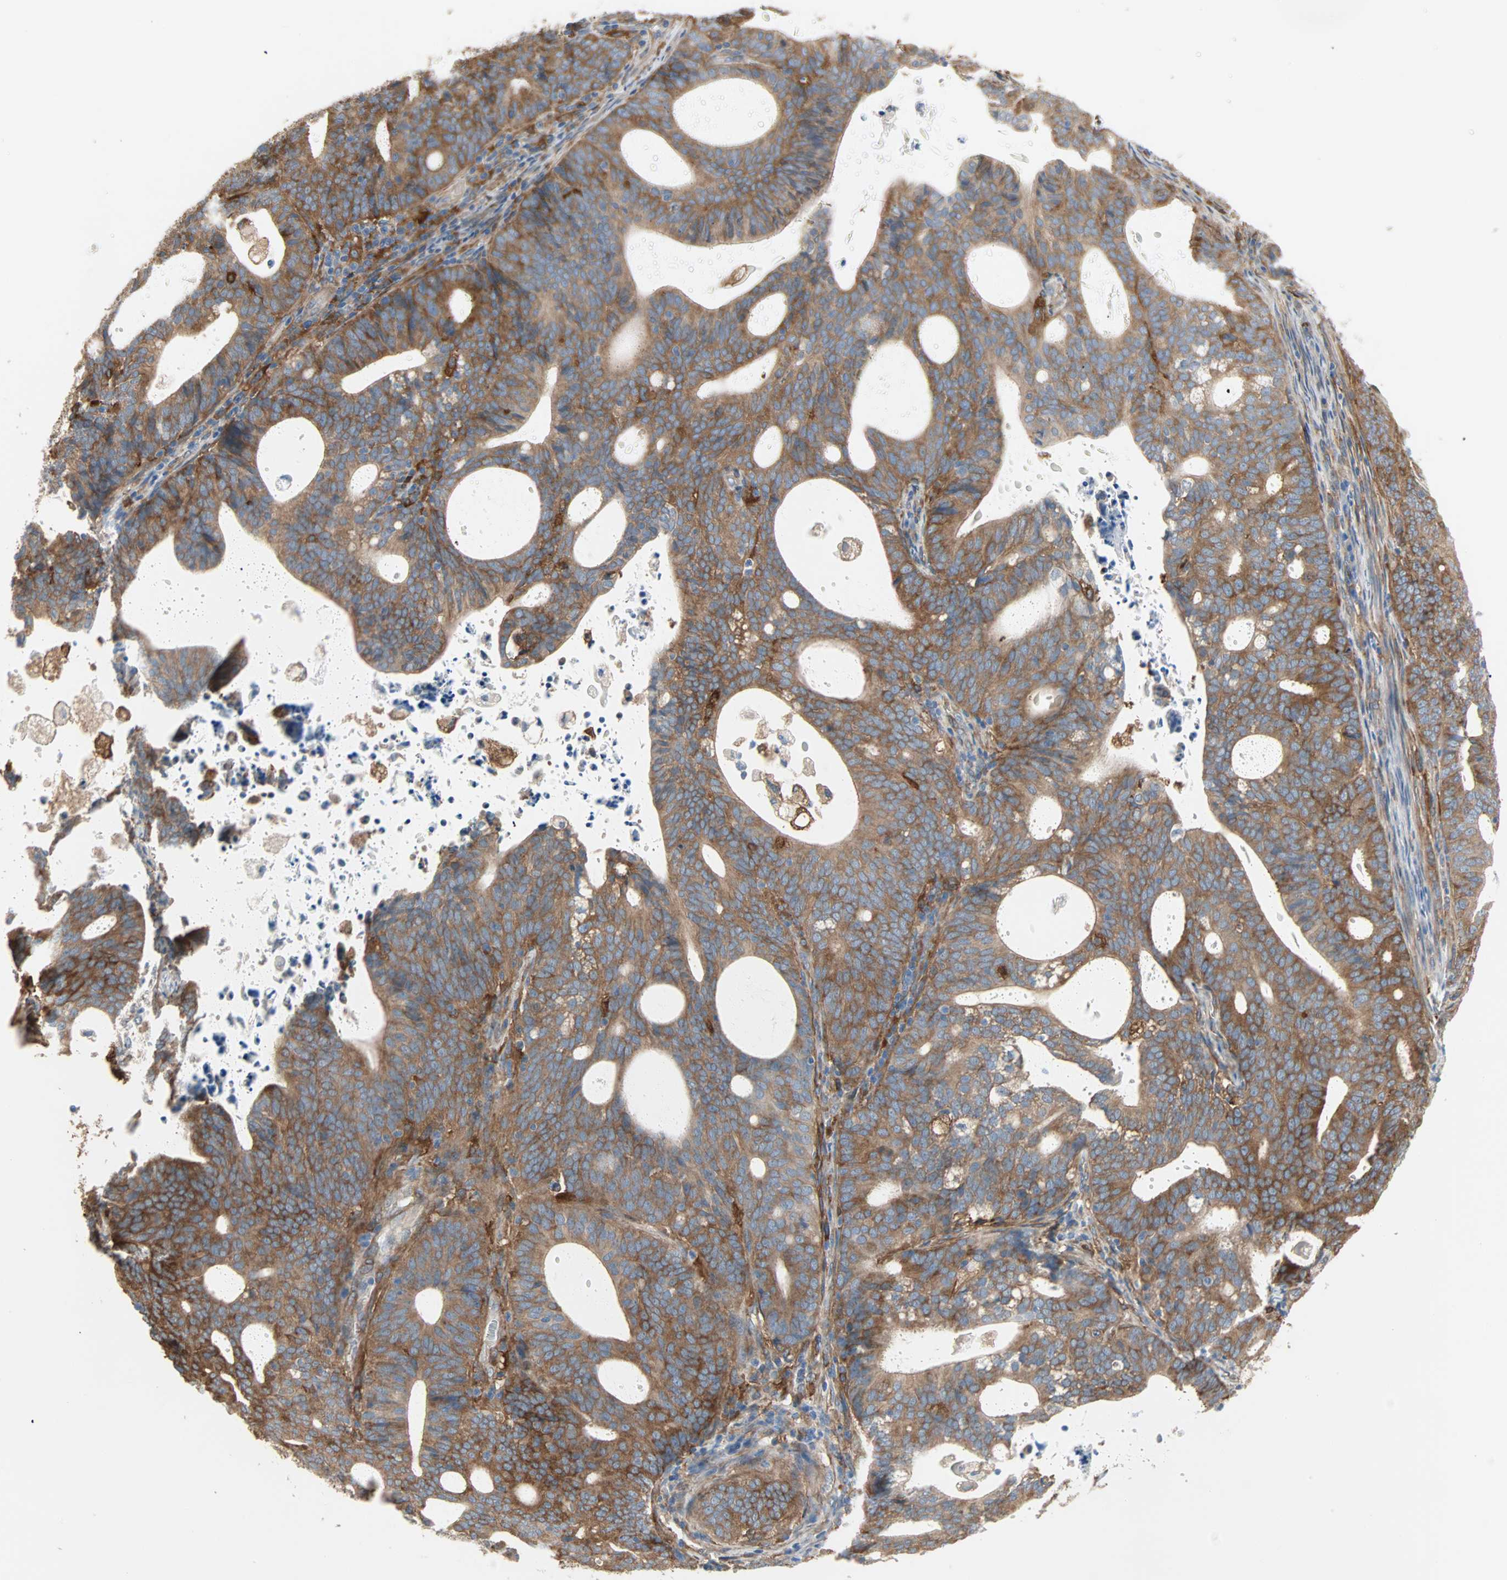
{"staining": {"intensity": "moderate", "quantity": ">75%", "location": "cytoplasmic/membranous"}, "tissue": "endometrial cancer", "cell_type": "Tumor cells", "image_type": "cancer", "snomed": [{"axis": "morphology", "description": "Adenocarcinoma, NOS"}, {"axis": "topography", "description": "Uterus"}], "caption": "Endometrial cancer tissue shows moderate cytoplasmic/membranous expression in approximately >75% of tumor cells, visualized by immunohistochemistry. (IHC, brightfield microscopy, high magnification).", "gene": "EPB41L2", "patient": {"sex": "female", "age": 83}}